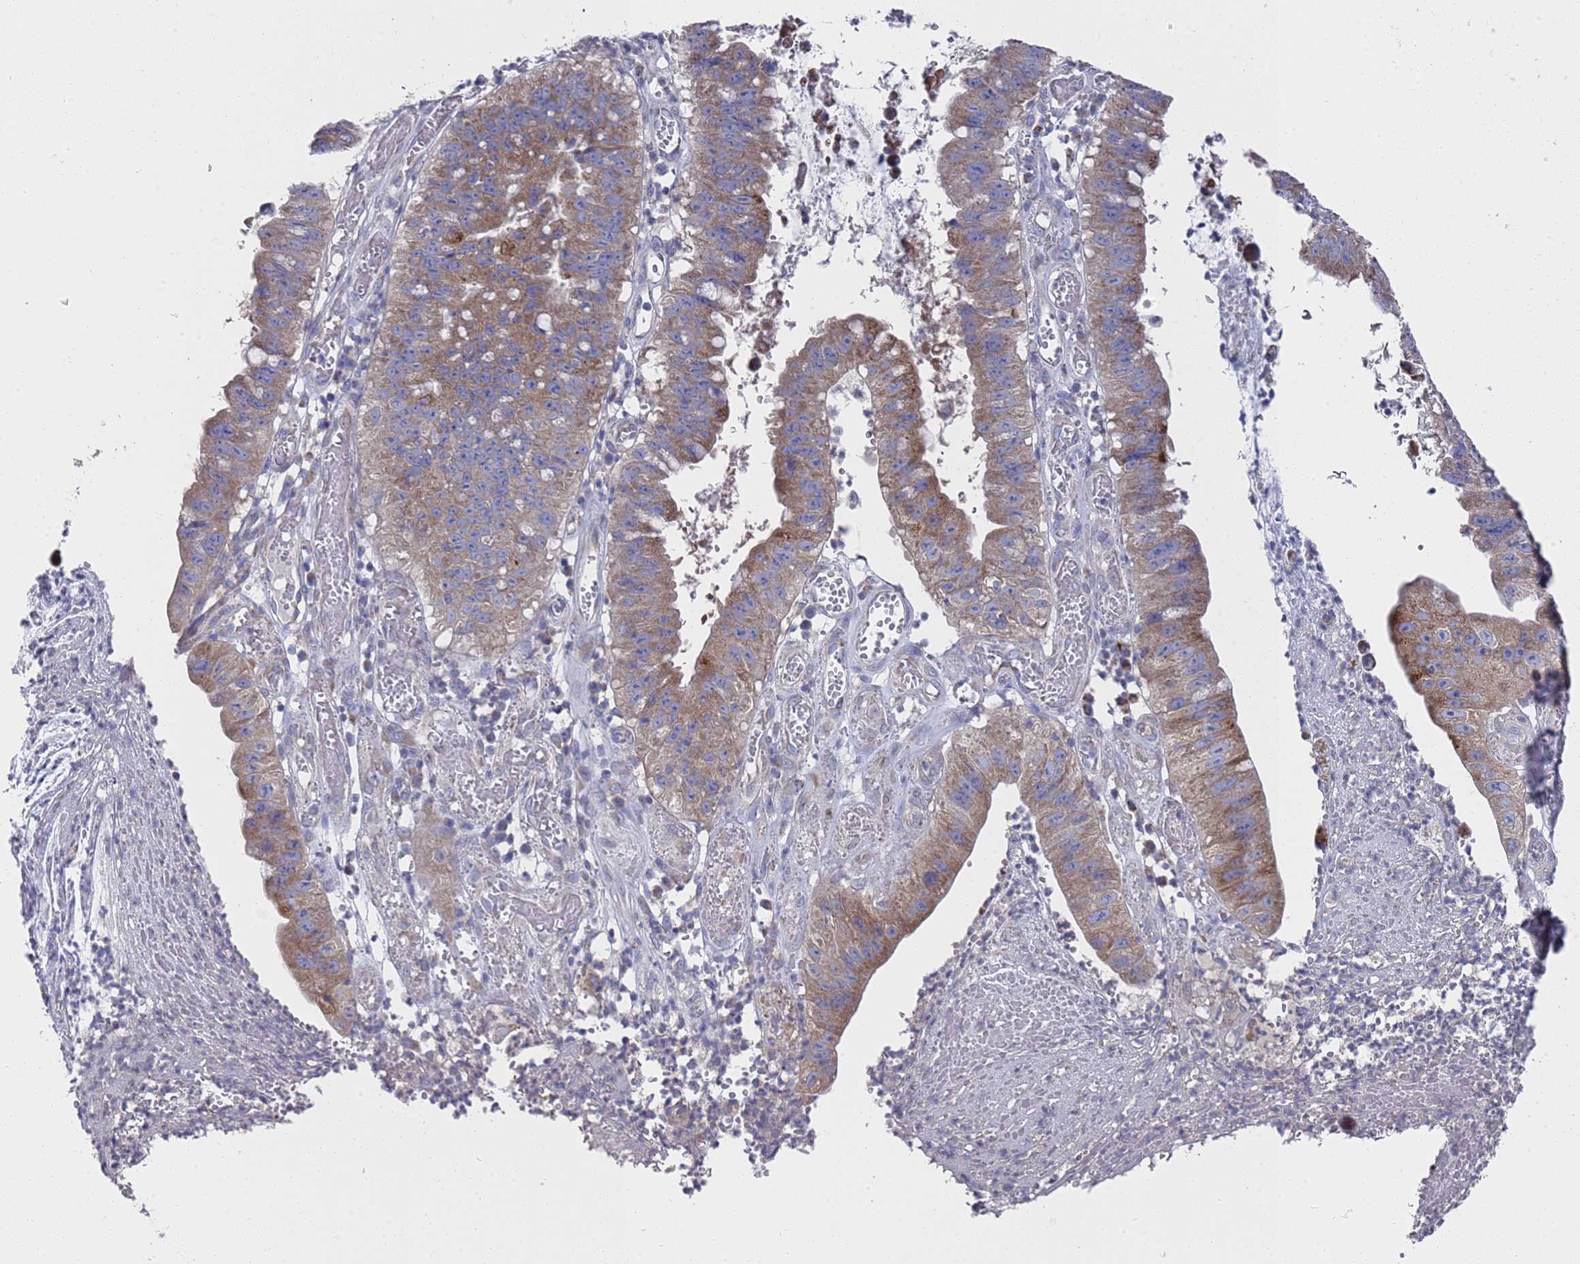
{"staining": {"intensity": "moderate", "quantity": ">75%", "location": "cytoplasmic/membranous"}, "tissue": "stomach cancer", "cell_type": "Tumor cells", "image_type": "cancer", "snomed": [{"axis": "morphology", "description": "Adenocarcinoma, NOS"}, {"axis": "topography", "description": "Stomach"}], "caption": "Immunohistochemical staining of stomach adenocarcinoma shows moderate cytoplasmic/membranous protein expression in about >75% of tumor cells.", "gene": "NPEPPS", "patient": {"sex": "male", "age": 59}}